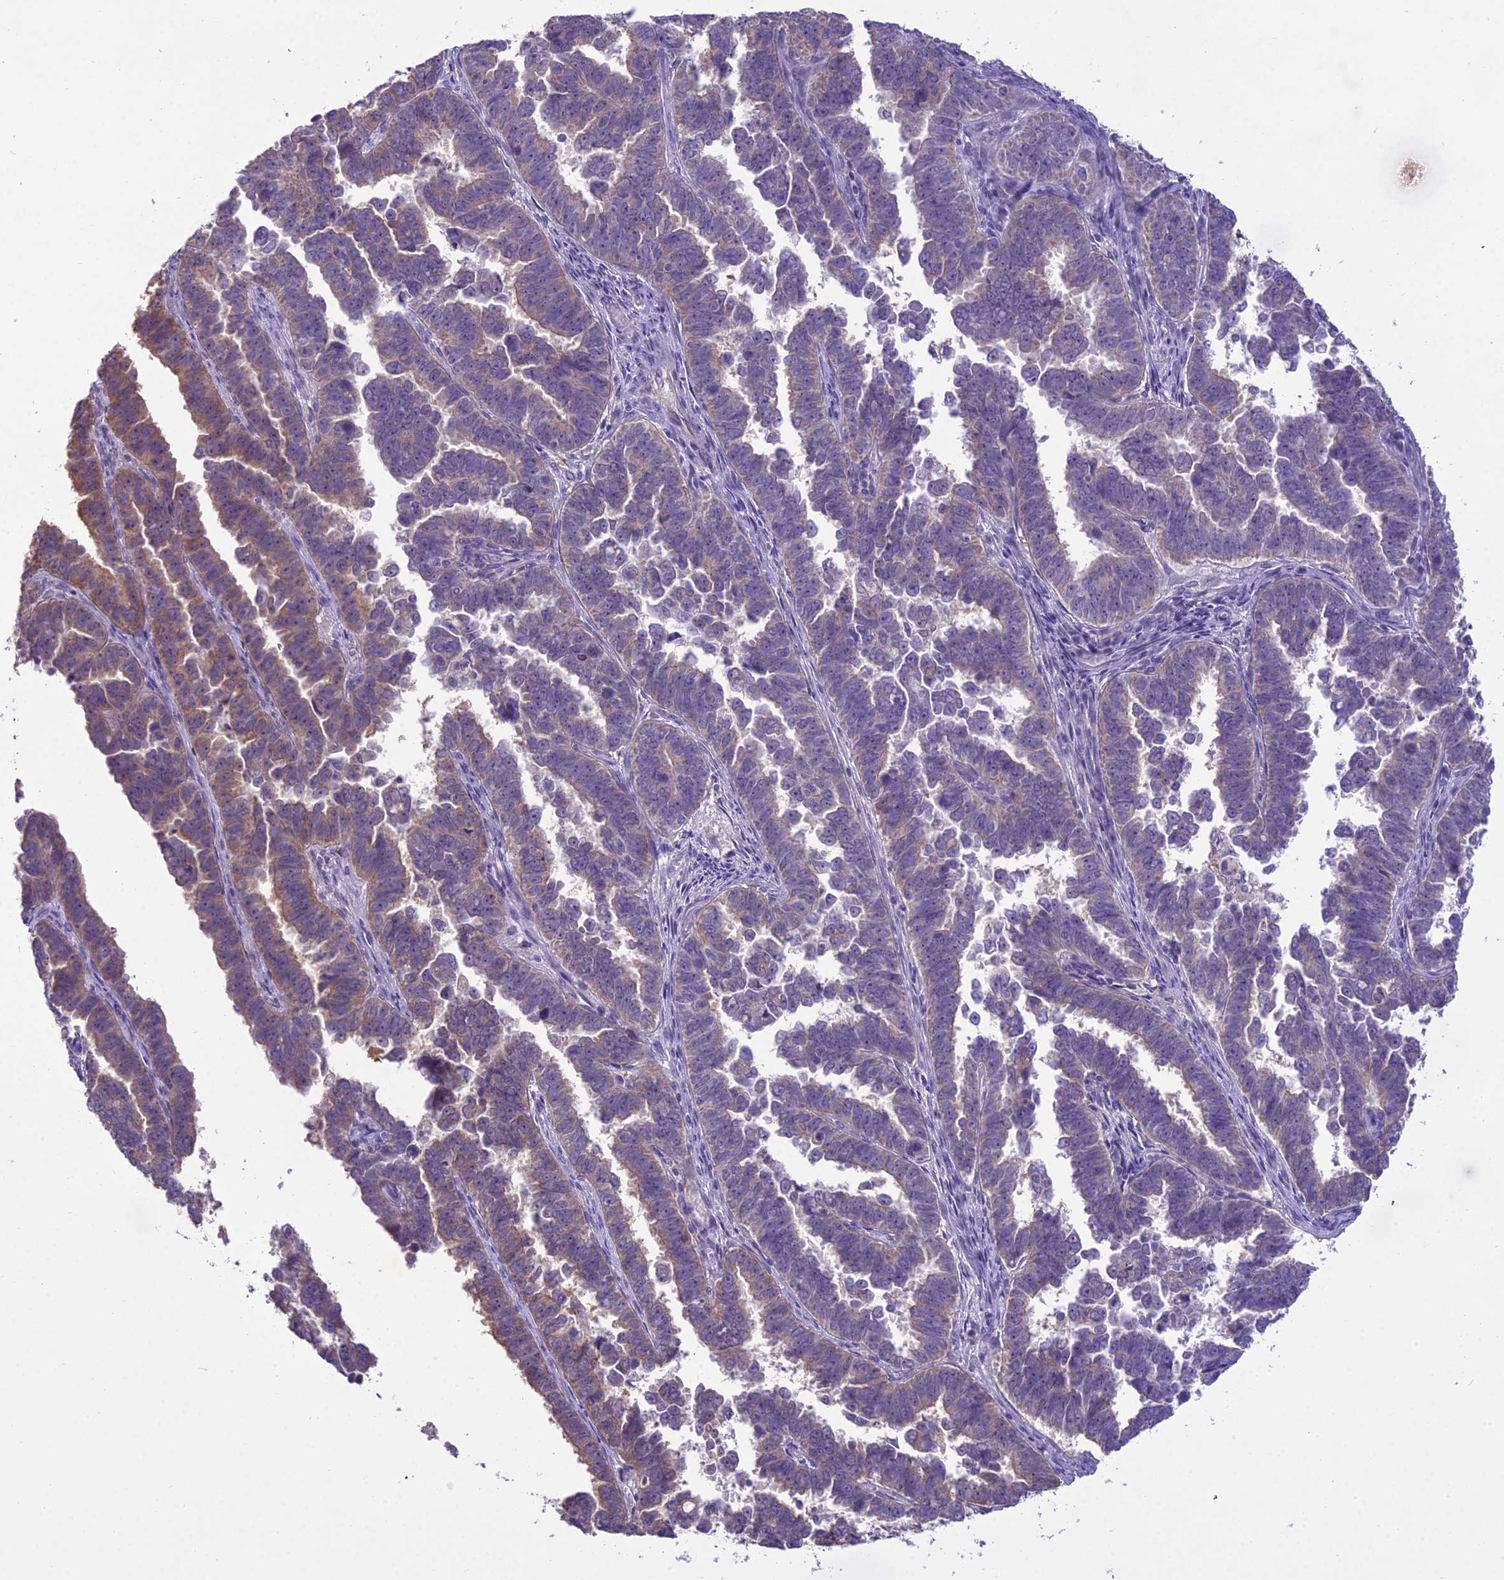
{"staining": {"intensity": "weak", "quantity": "<25%", "location": "cytoplasmic/membranous"}, "tissue": "endometrial cancer", "cell_type": "Tumor cells", "image_type": "cancer", "snomed": [{"axis": "morphology", "description": "Adenocarcinoma, NOS"}, {"axis": "topography", "description": "Endometrium"}], "caption": "The micrograph shows no staining of tumor cells in endometrial adenocarcinoma. (DAB immunohistochemistry with hematoxylin counter stain).", "gene": "SCRT1", "patient": {"sex": "female", "age": 75}}